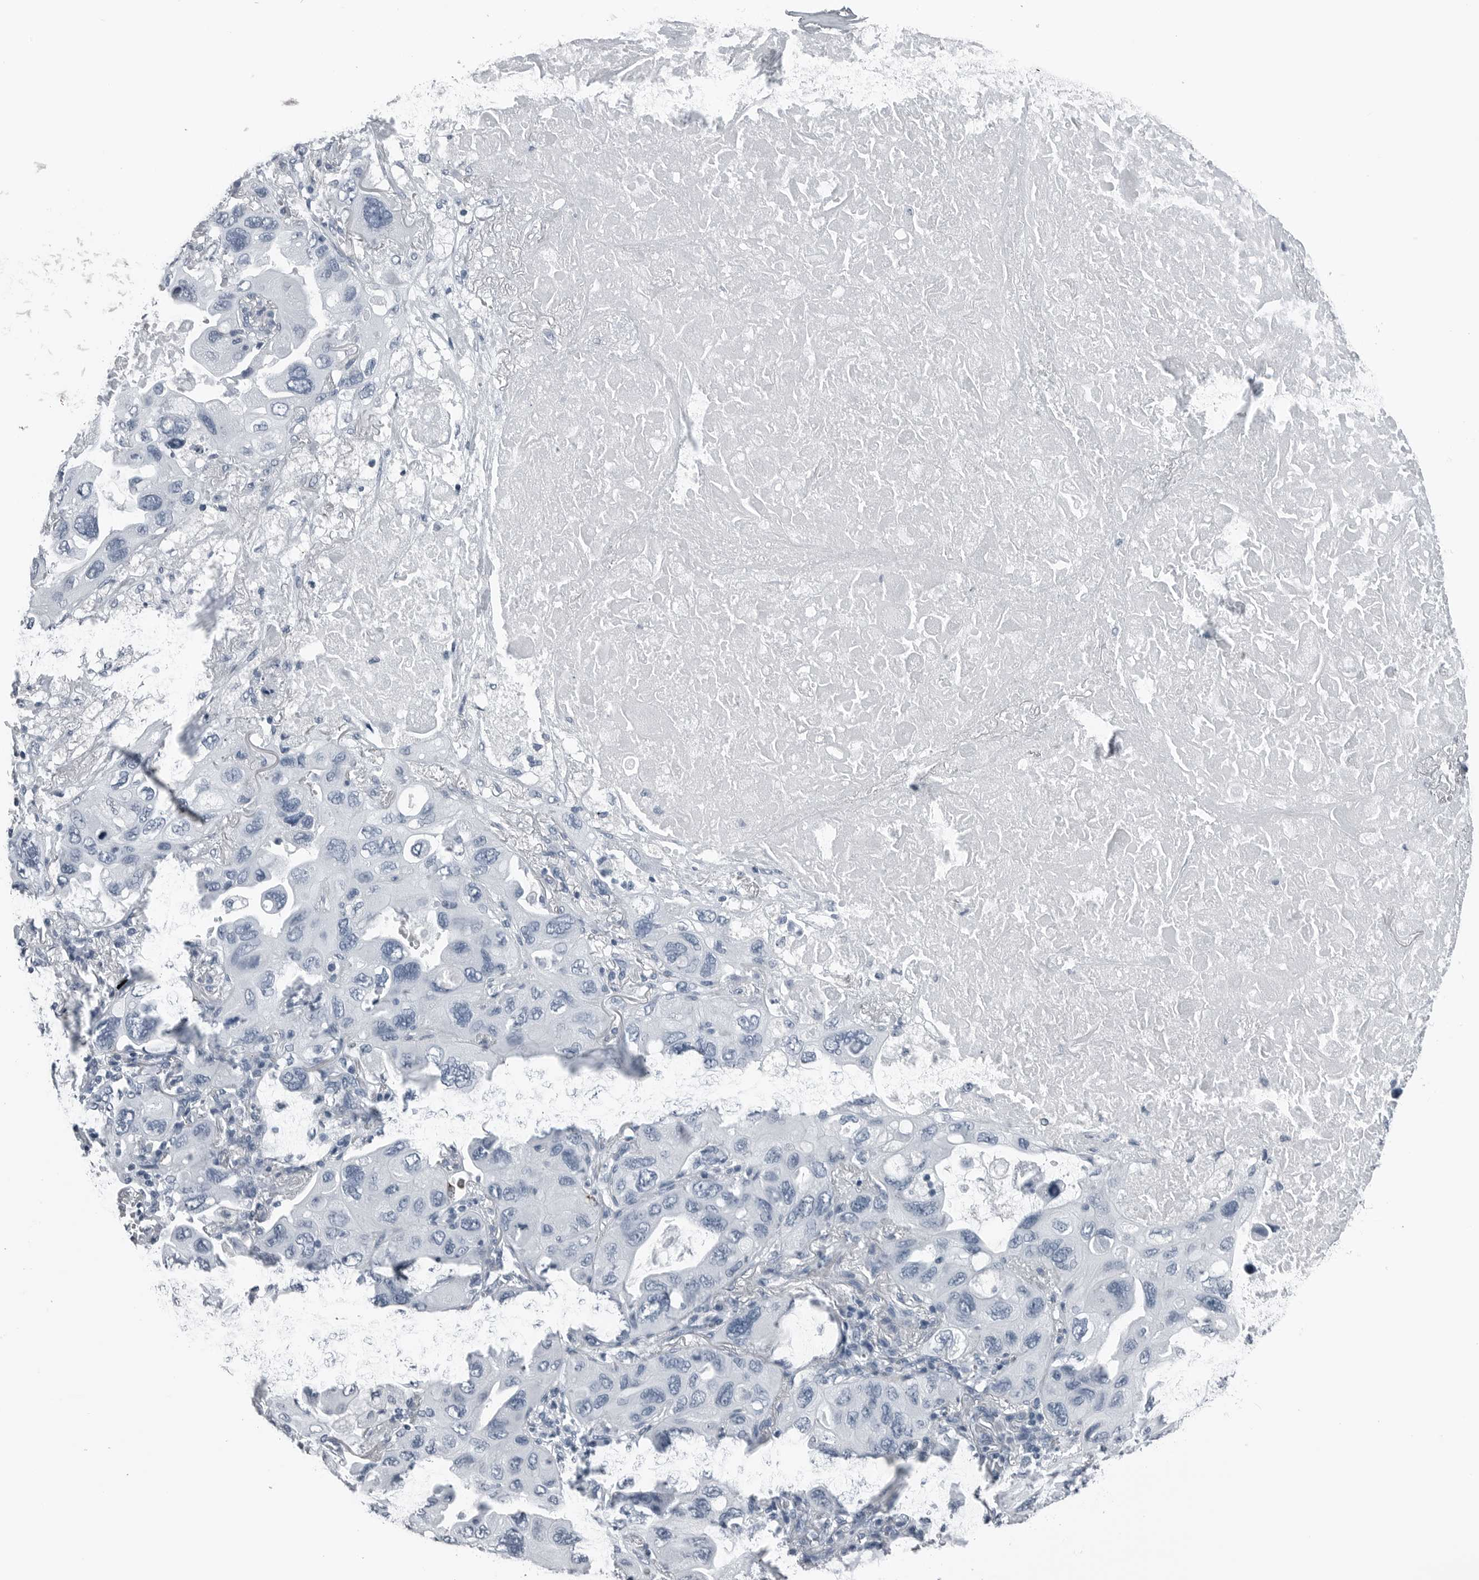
{"staining": {"intensity": "negative", "quantity": "none", "location": "none"}, "tissue": "lung cancer", "cell_type": "Tumor cells", "image_type": "cancer", "snomed": [{"axis": "morphology", "description": "Squamous cell carcinoma, NOS"}, {"axis": "topography", "description": "Lung"}], "caption": "This is an IHC image of lung squamous cell carcinoma. There is no positivity in tumor cells.", "gene": "SPINK1", "patient": {"sex": "female", "age": 73}}